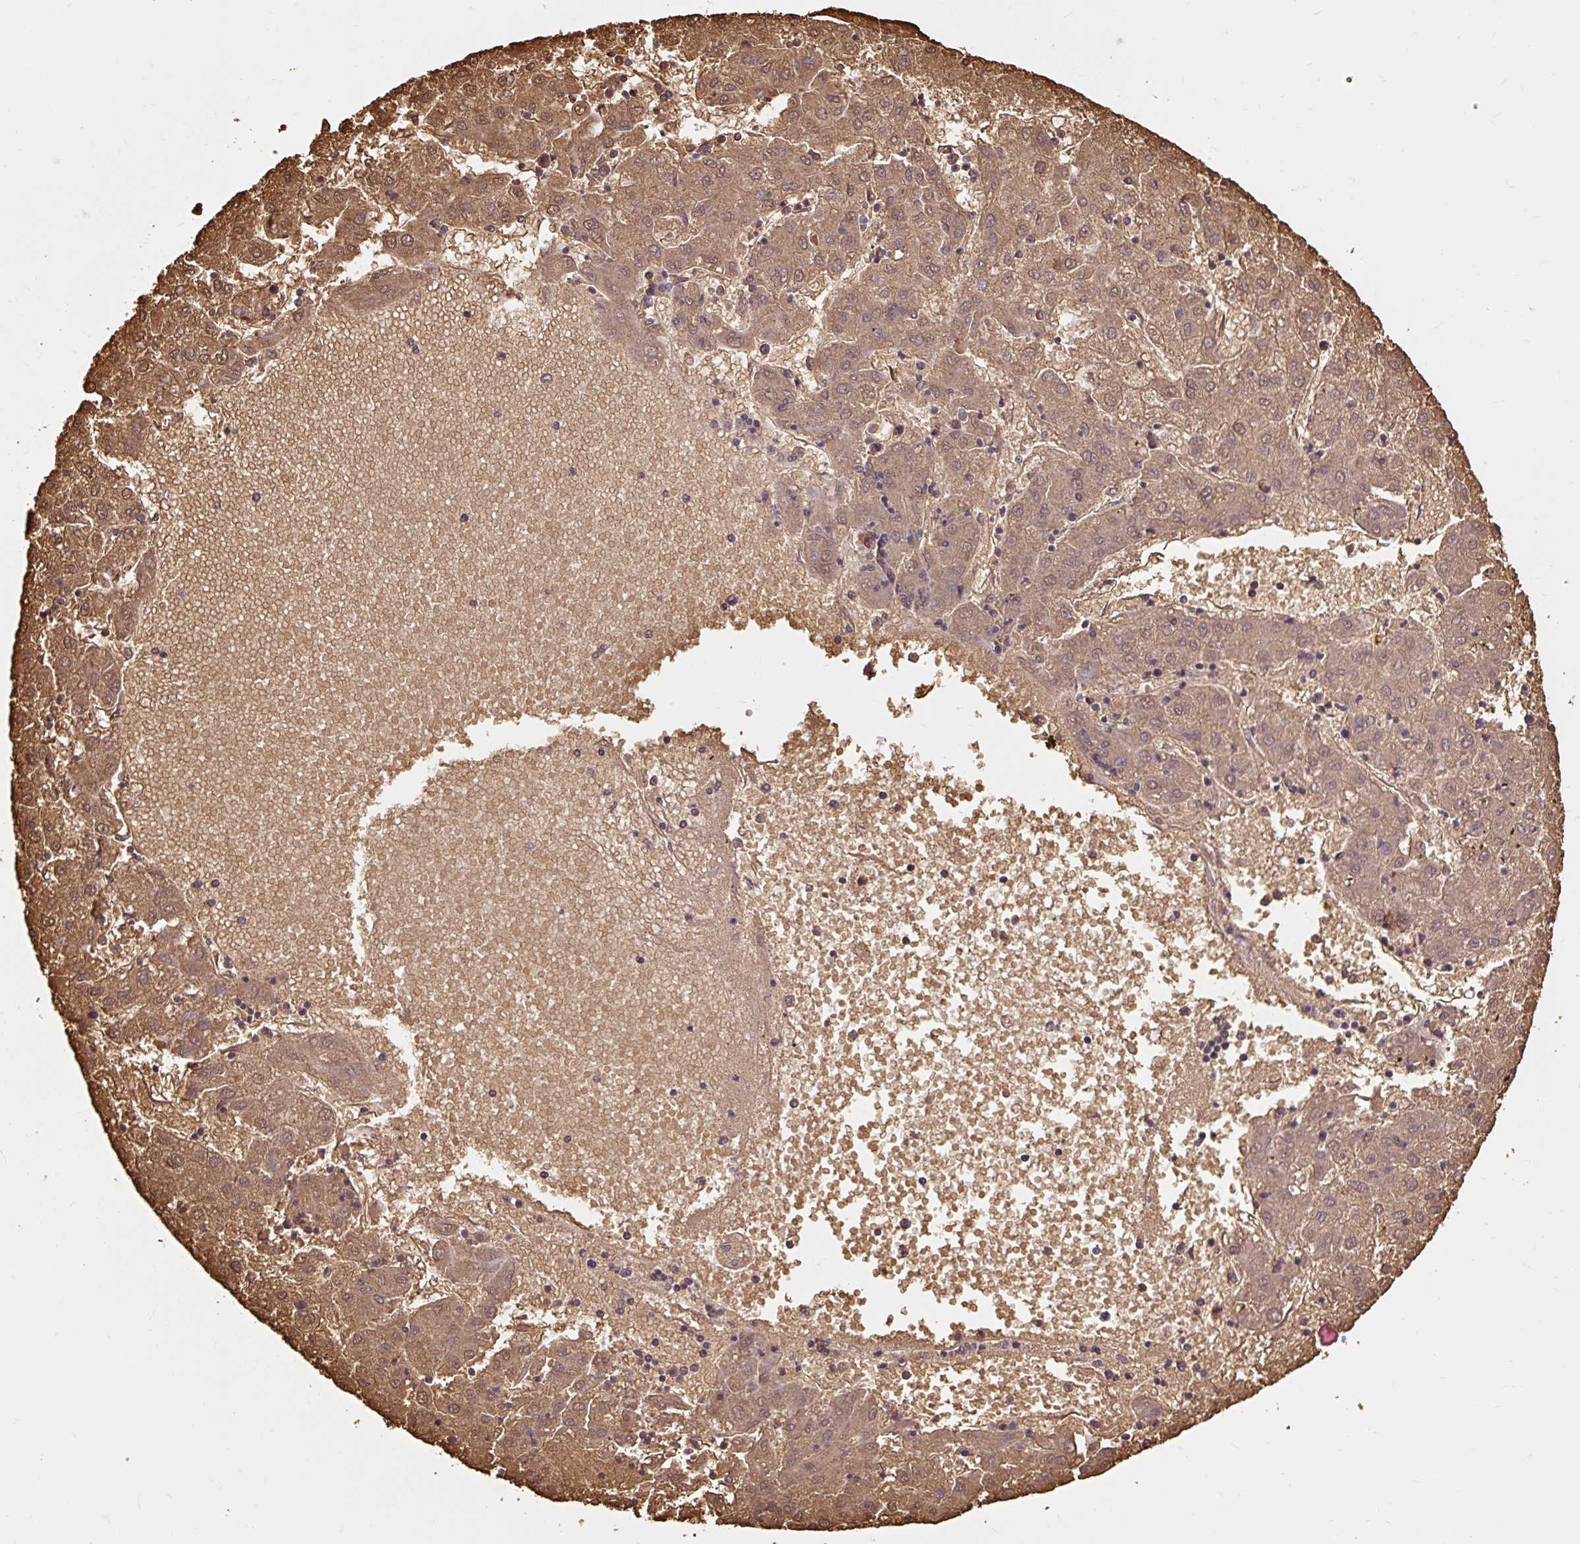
{"staining": {"intensity": "moderate", "quantity": ">75%", "location": "cytoplasmic/membranous,nuclear"}, "tissue": "liver cancer", "cell_type": "Tumor cells", "image_type": "cancer", "snomed": [{"axis": "morphology", "description": "Carcinoma, Hepatocellular, NOS"}, {"axis": "topography", "description": "Liver"}], "caption": "DAB immunohistochemical staining of liver hepatocellular carcinoma reveals moderate cytoplasmic/membranous and nuclear protein staining in about >75% of tumor cells. (DAB = brown stain, brightfield microscopy at high magnification).", "gene": "HIP1R", "patient": {"sex": "male", "age": 72}}